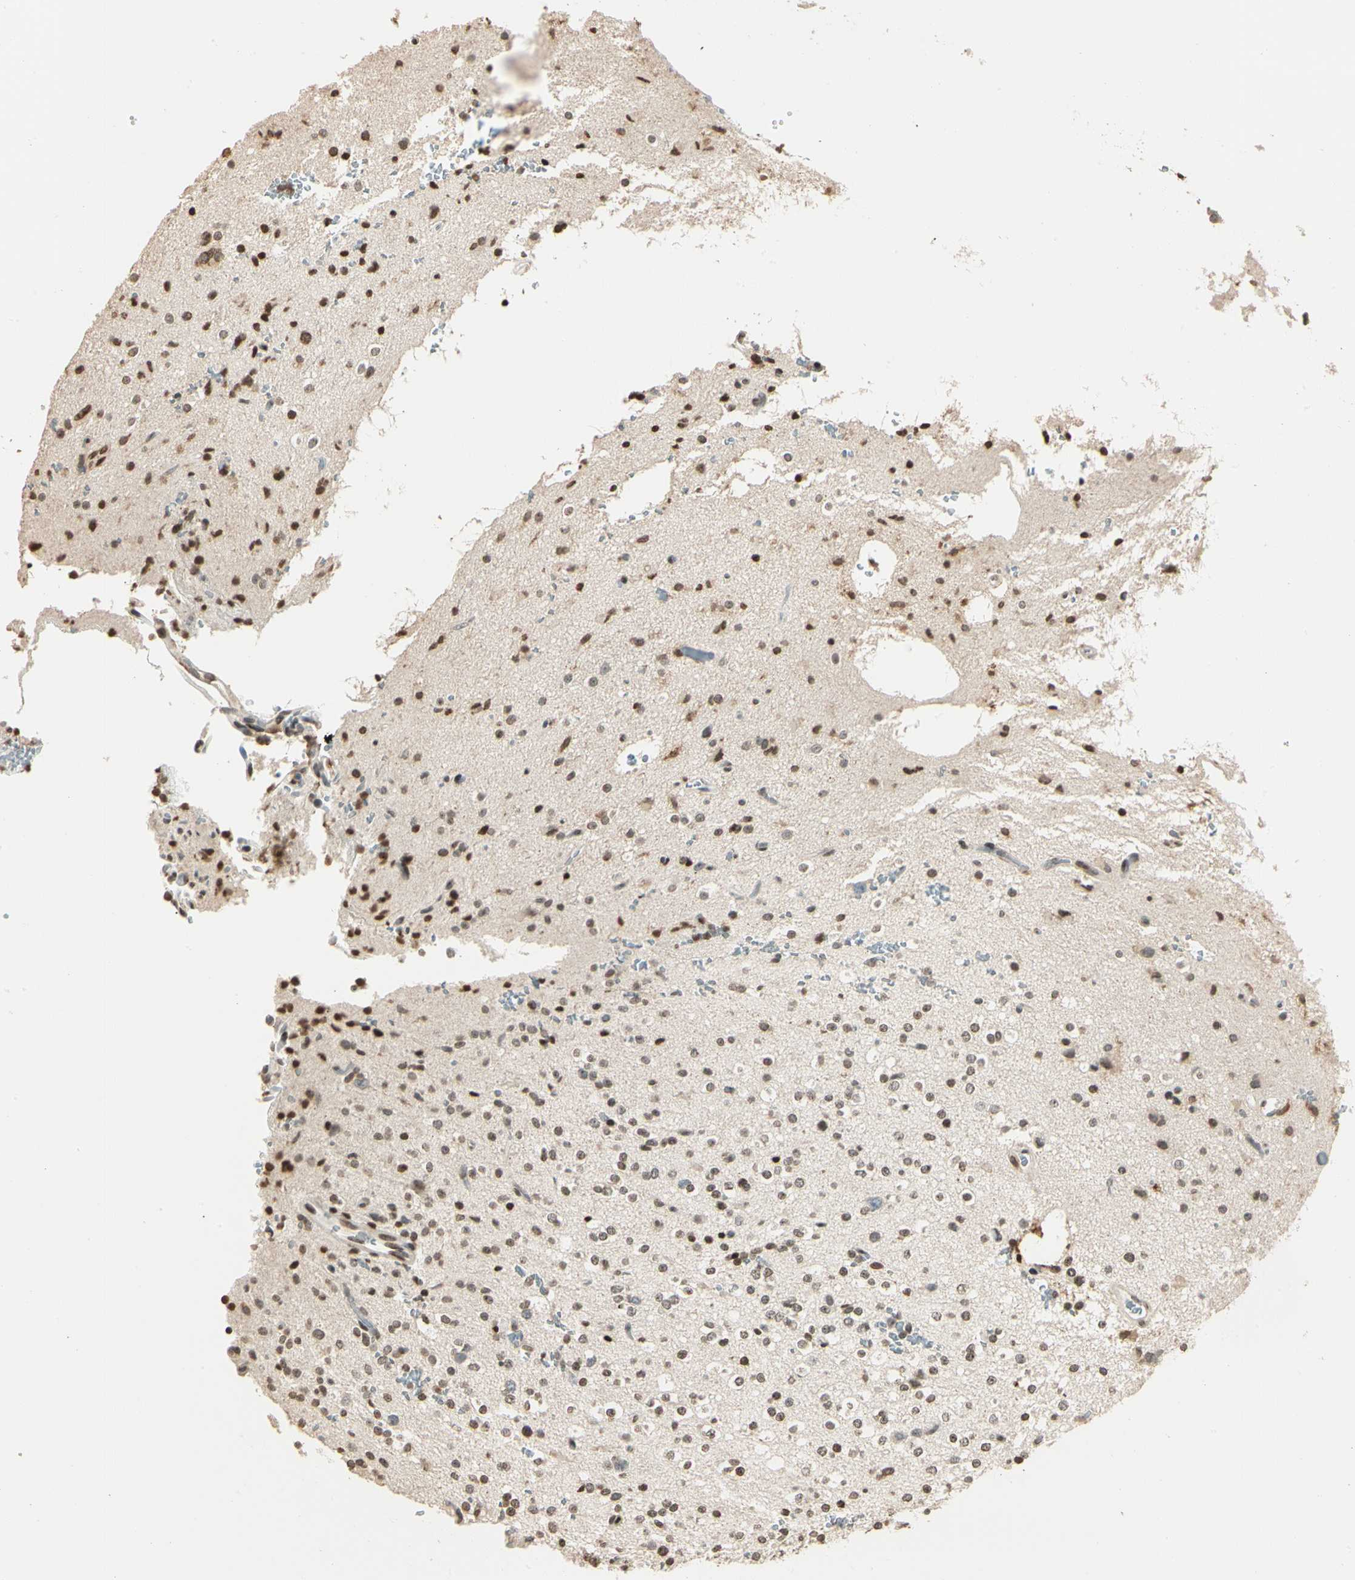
{"staining": {"intensity": "moderate", "quantity": ">75%", "location": "nuclear"}, "tissue": "glioma", "cell_type": "Tumor cells", "image_type": "cancer", "snomed": [{"axis": "morphology", "description": "Glioma, malignant, High grade"}, {"axis": "topography", "description": "Brain"}], "caption": "Moderate nuclear positivity for a protein is identified in about >75% of tumor cells of glioma using immunohistochemistry.", "gene": "FER", "patient": {"sex": "male", "age": 47}}